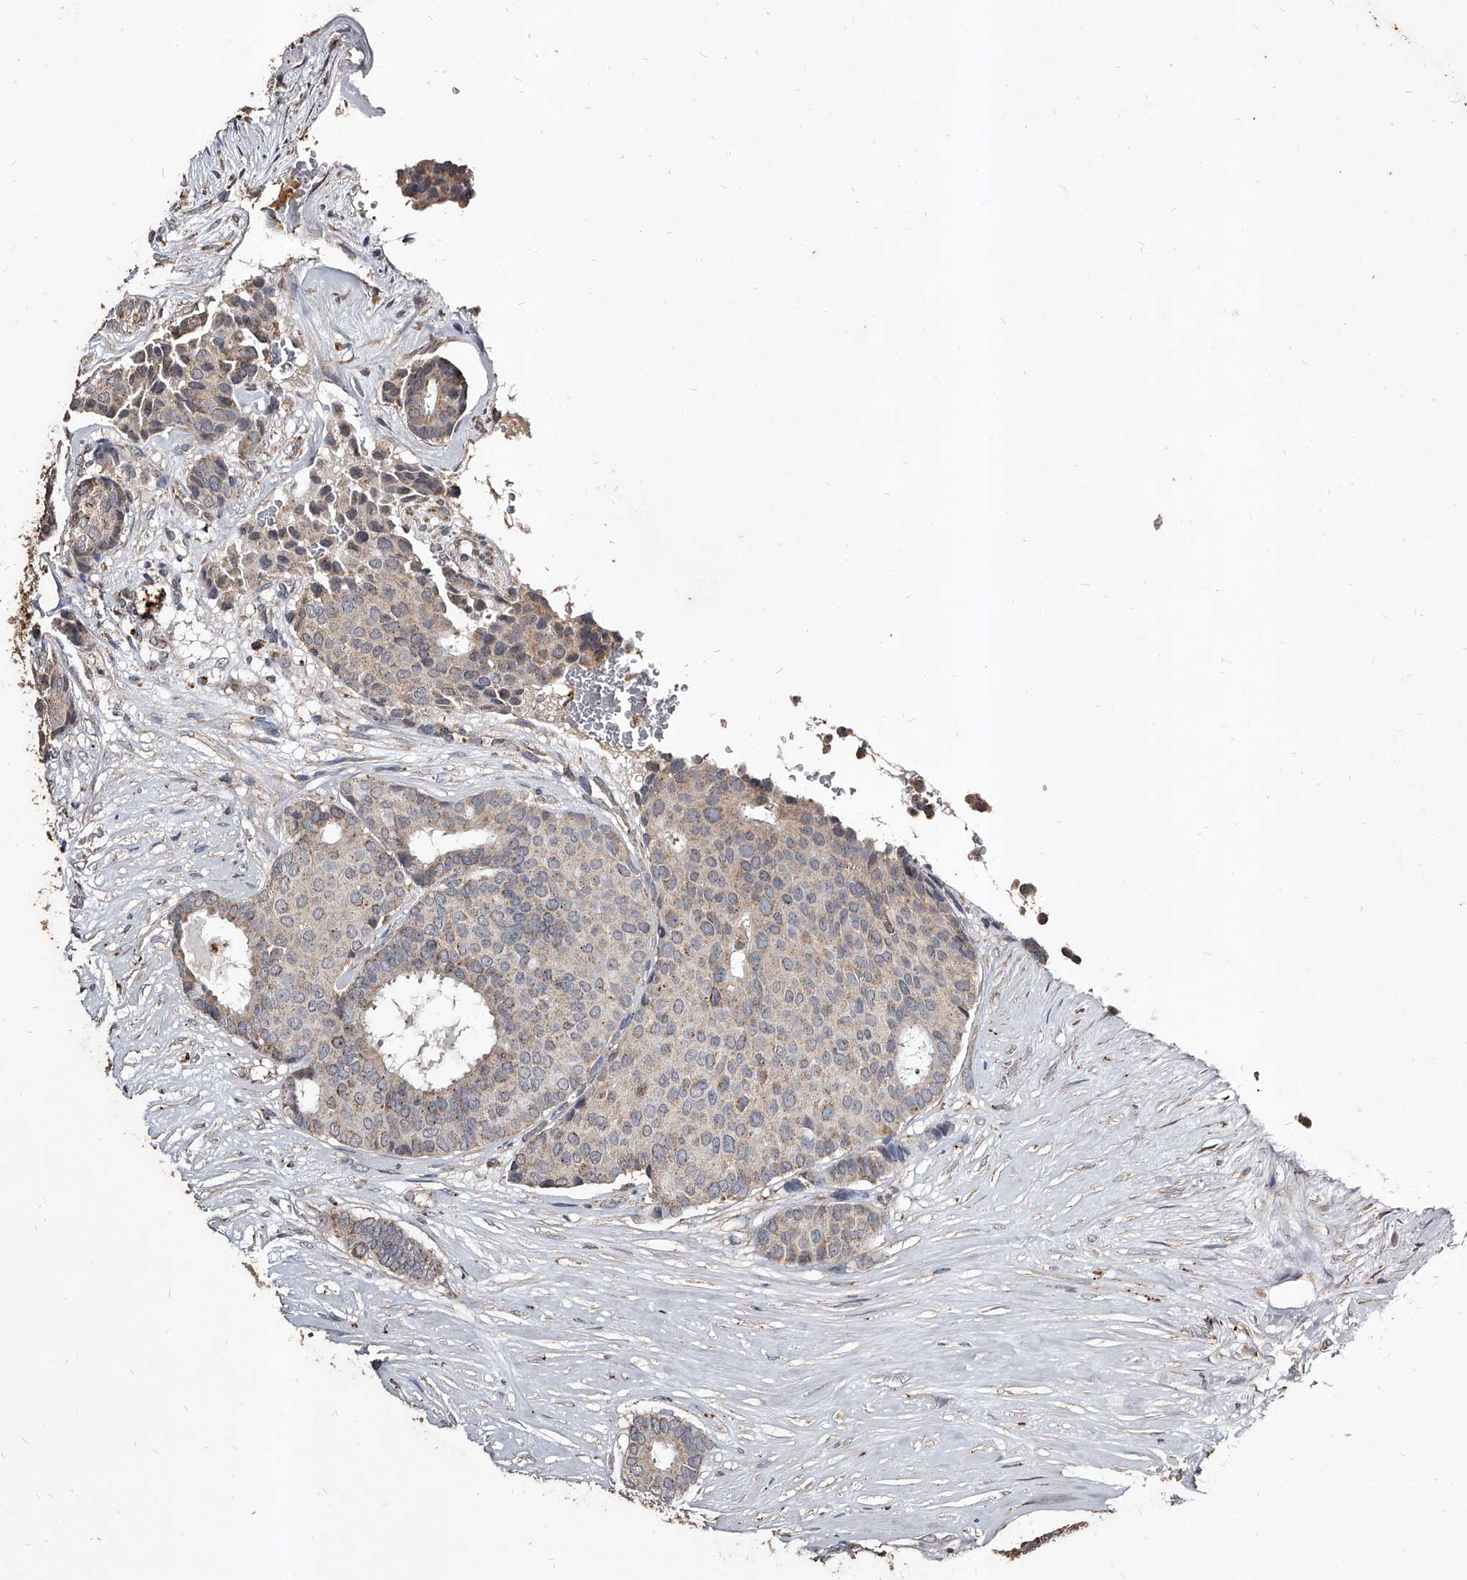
{"staining": {"intensity": "weak", "quantity": "25%-75%", "location": "cytoplasmic/membranous"}, "tissue": "breast cancer", "cell_type": "Tumor cells", "image_type": "cancer", "snomed": [{"axis": "morphology", "description": "Duct carcinoma"}, {"axis": "topography", "description": "Breast"}], "caption": "This photomicrograph displays IHC staining of intraductal carcinoma (breast), with low weak cytoplasmic/membranous positivity in about 25%-75% of tumor cells.", "gene": "GPR183", "patient": {"sex": "female", "age": 75}}